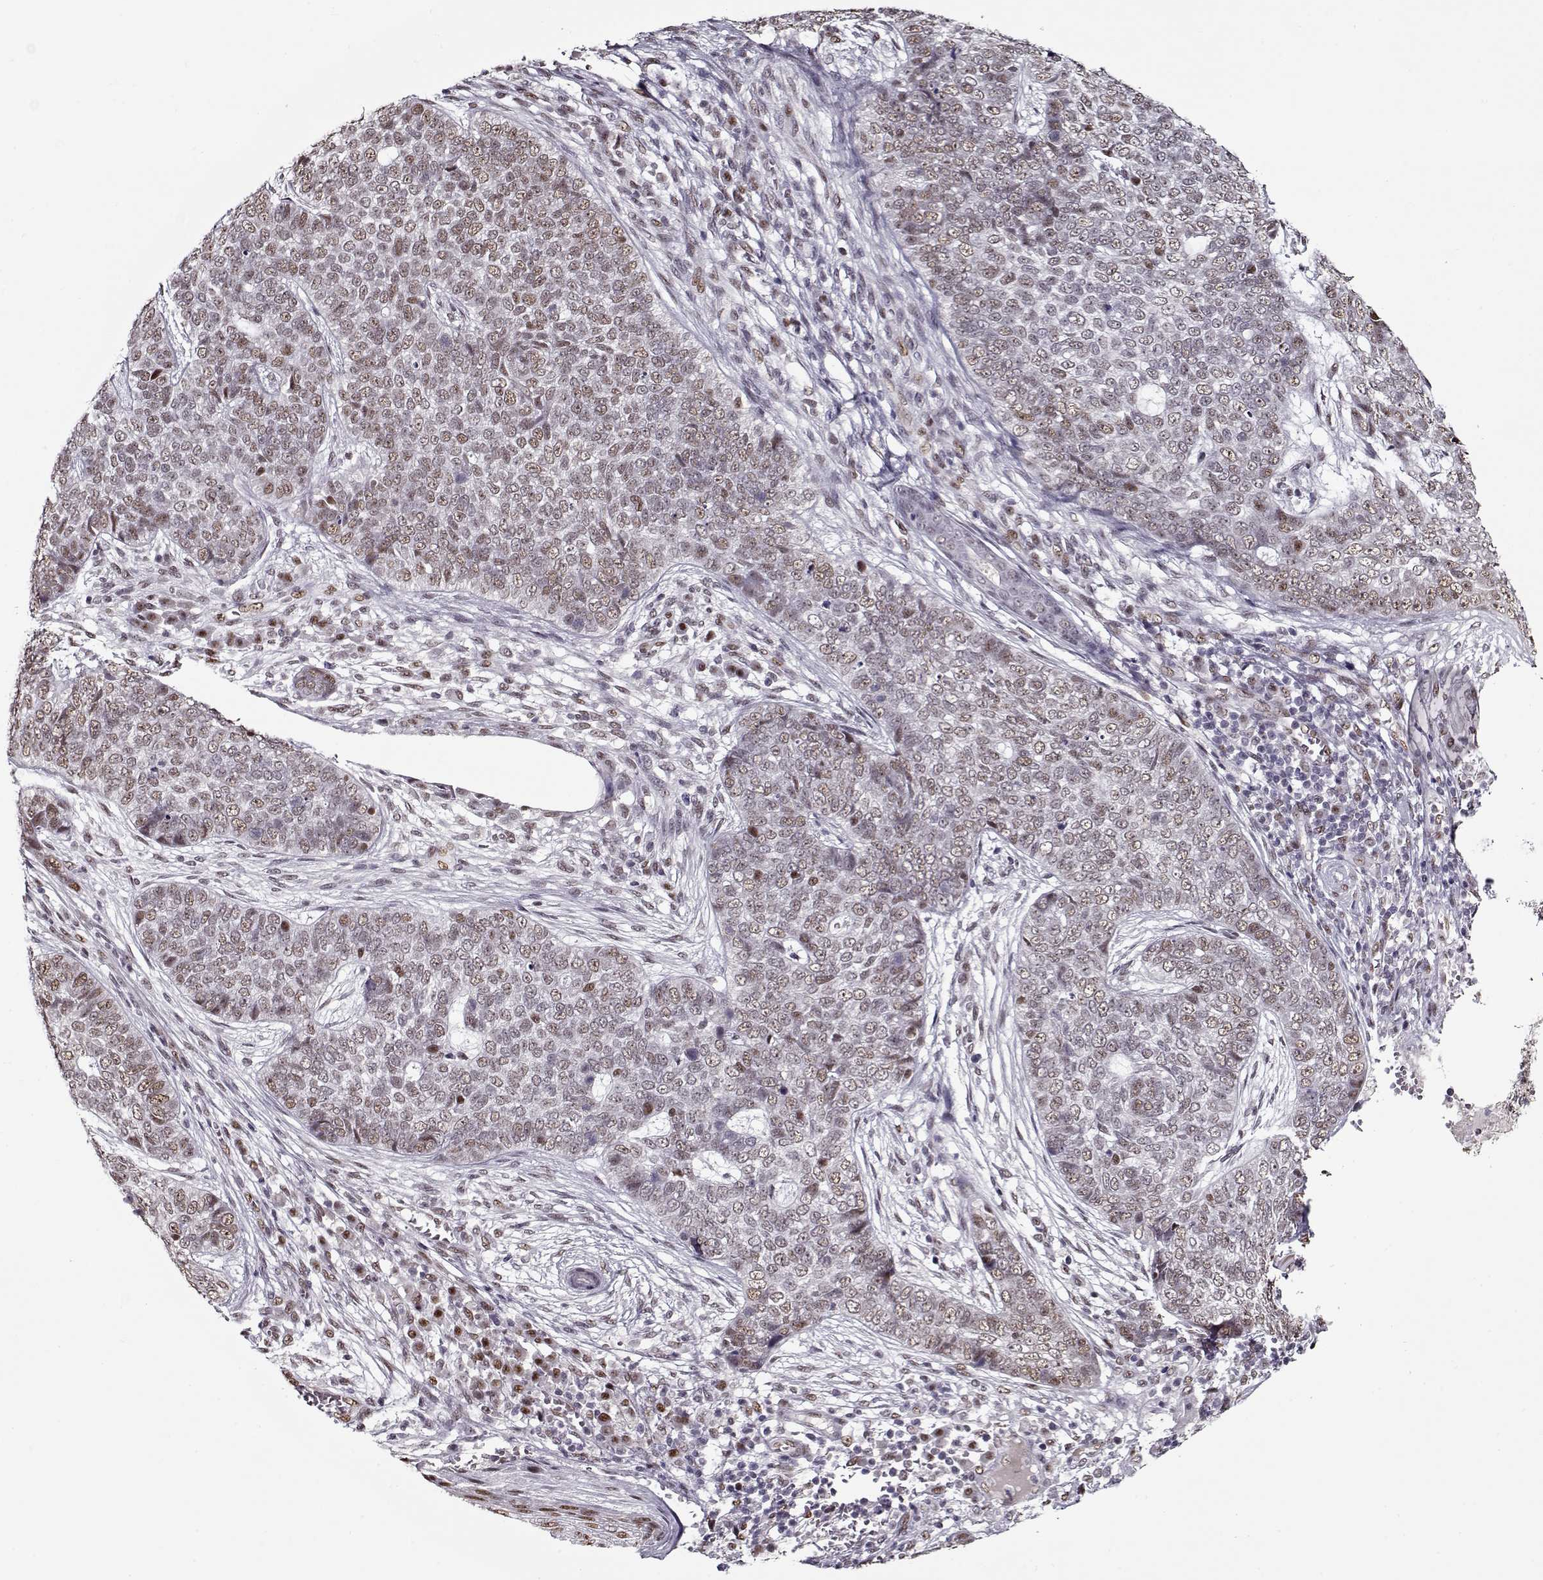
{"staining": {"intensity": "weak", "quantity": "25%-75%", "location": "nuclear"}, "tissue": "skin cancer", "cell_type": "Tumor cells", "image_type": "cancer", "snomed": [{"axis": "morphology", "description": "Basal cell carcinoma"}, {"axis": "topography", "description": "Skin"}], "caption": "A low amount of weak nuclear positivity is present in about 25%-75% of tumor cells in skin cancer (basal cell carcinoma) tissue. (DAB IHC, brown staining for protein, blue staining for nuclei).", "gene": "PRMT8", "patient": {"sex": "female", "age": 69}}